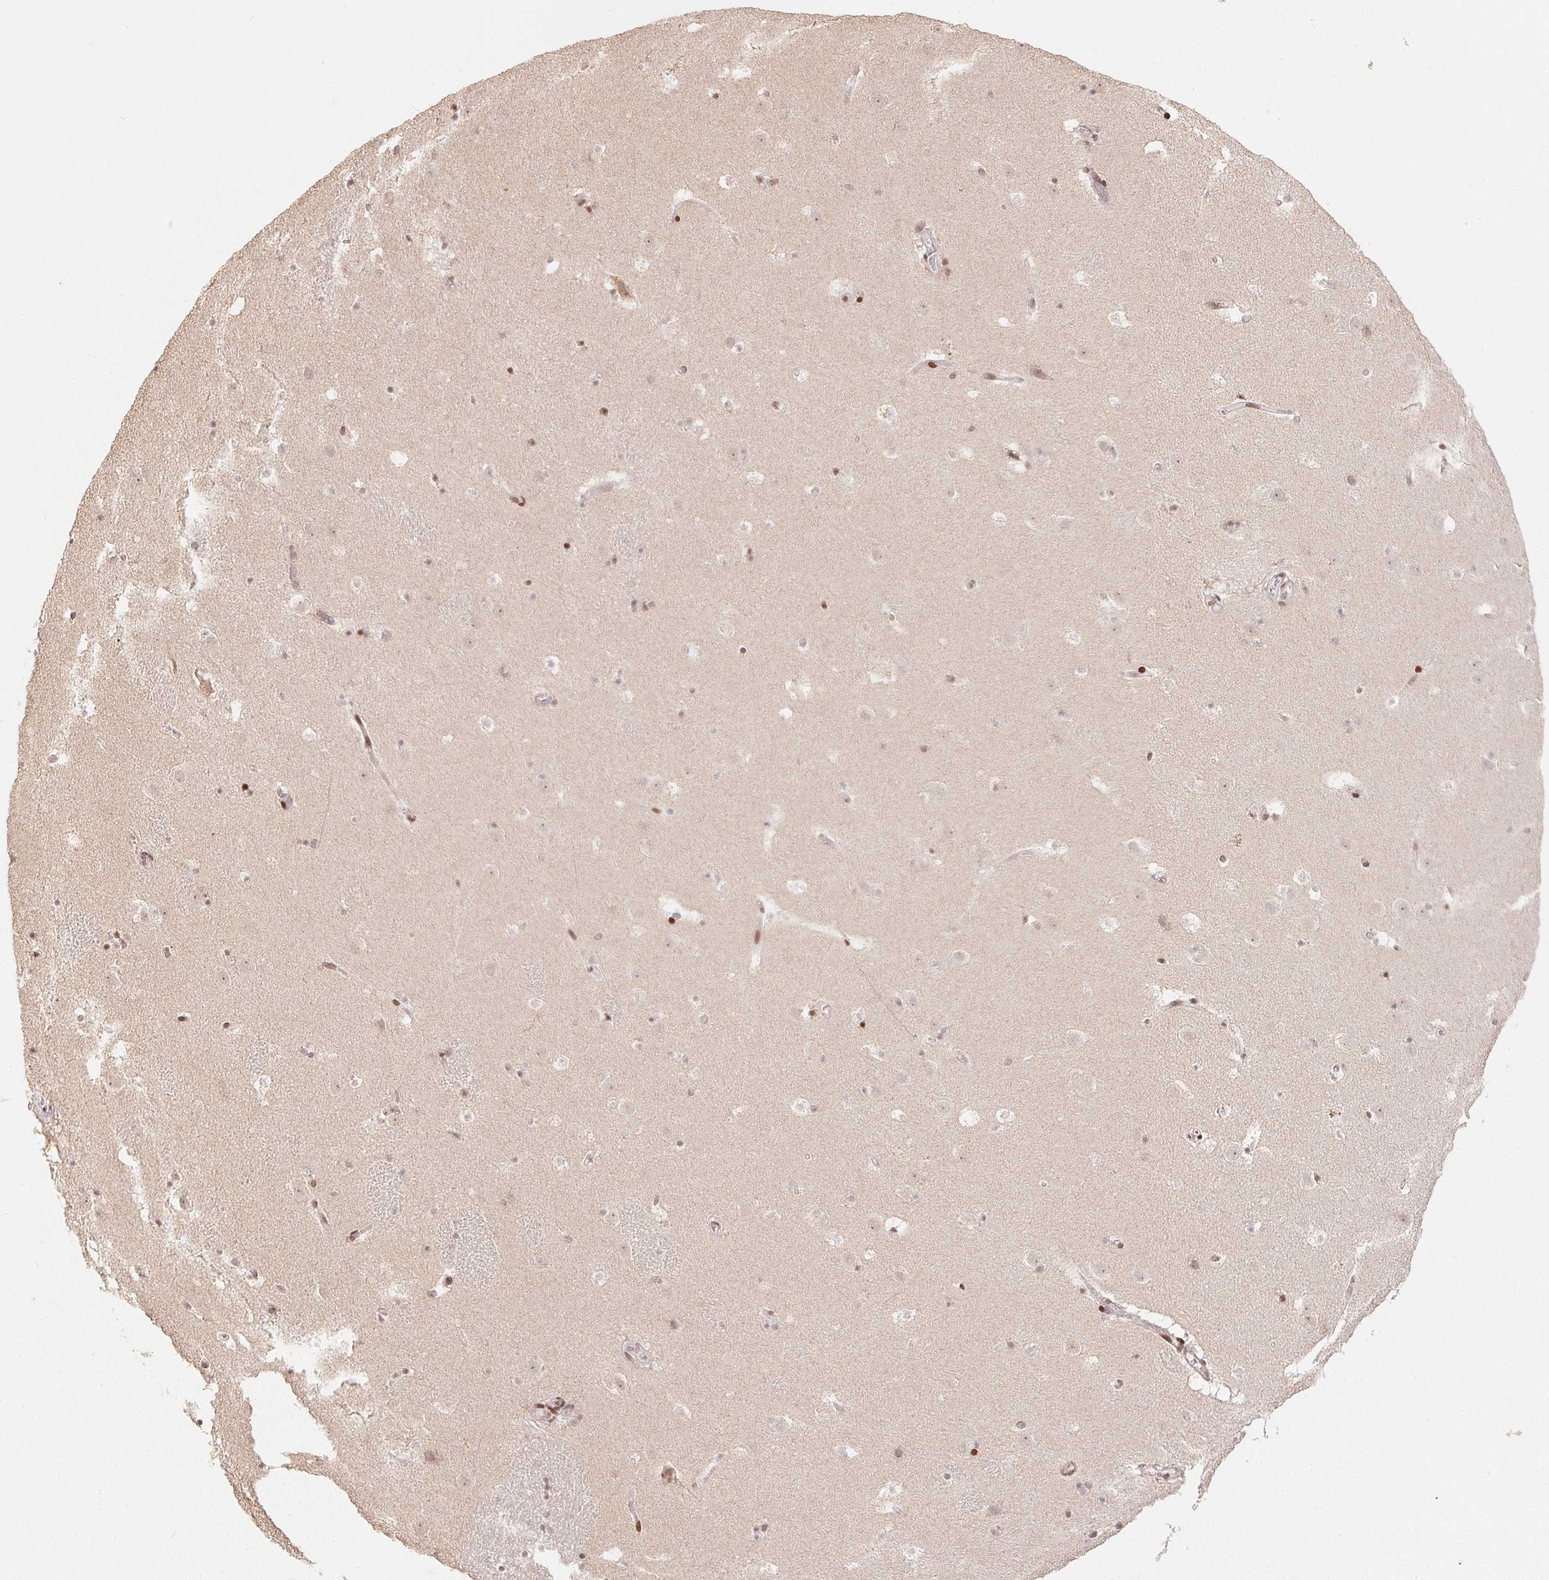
{"staining": {"intensity": "moderate", "quantity": "<25%", "location": "nuclear"}, "tissue": "caudate", "cell_type": "Glial cells", "image_type": "normal", "snomed": [{"axis": "morphology", "description": "Normal tissue, NOS"}, {"axis": "topography", "description": "Lateral ventricle wall"}], "caption": "An immunohistochemistry (IHC) histopathology image of unremarkable tissue is shown. Protein staining in brown highlights moderate nuclear positivity in caudate within glial cells. The staining was performed using DAB, with brown indicating positive protein expression. Nuclei are stained blue with hematoxylin.", "gene": "MAPKAPK2", "patient": {"sex": "male", "age": 37}}